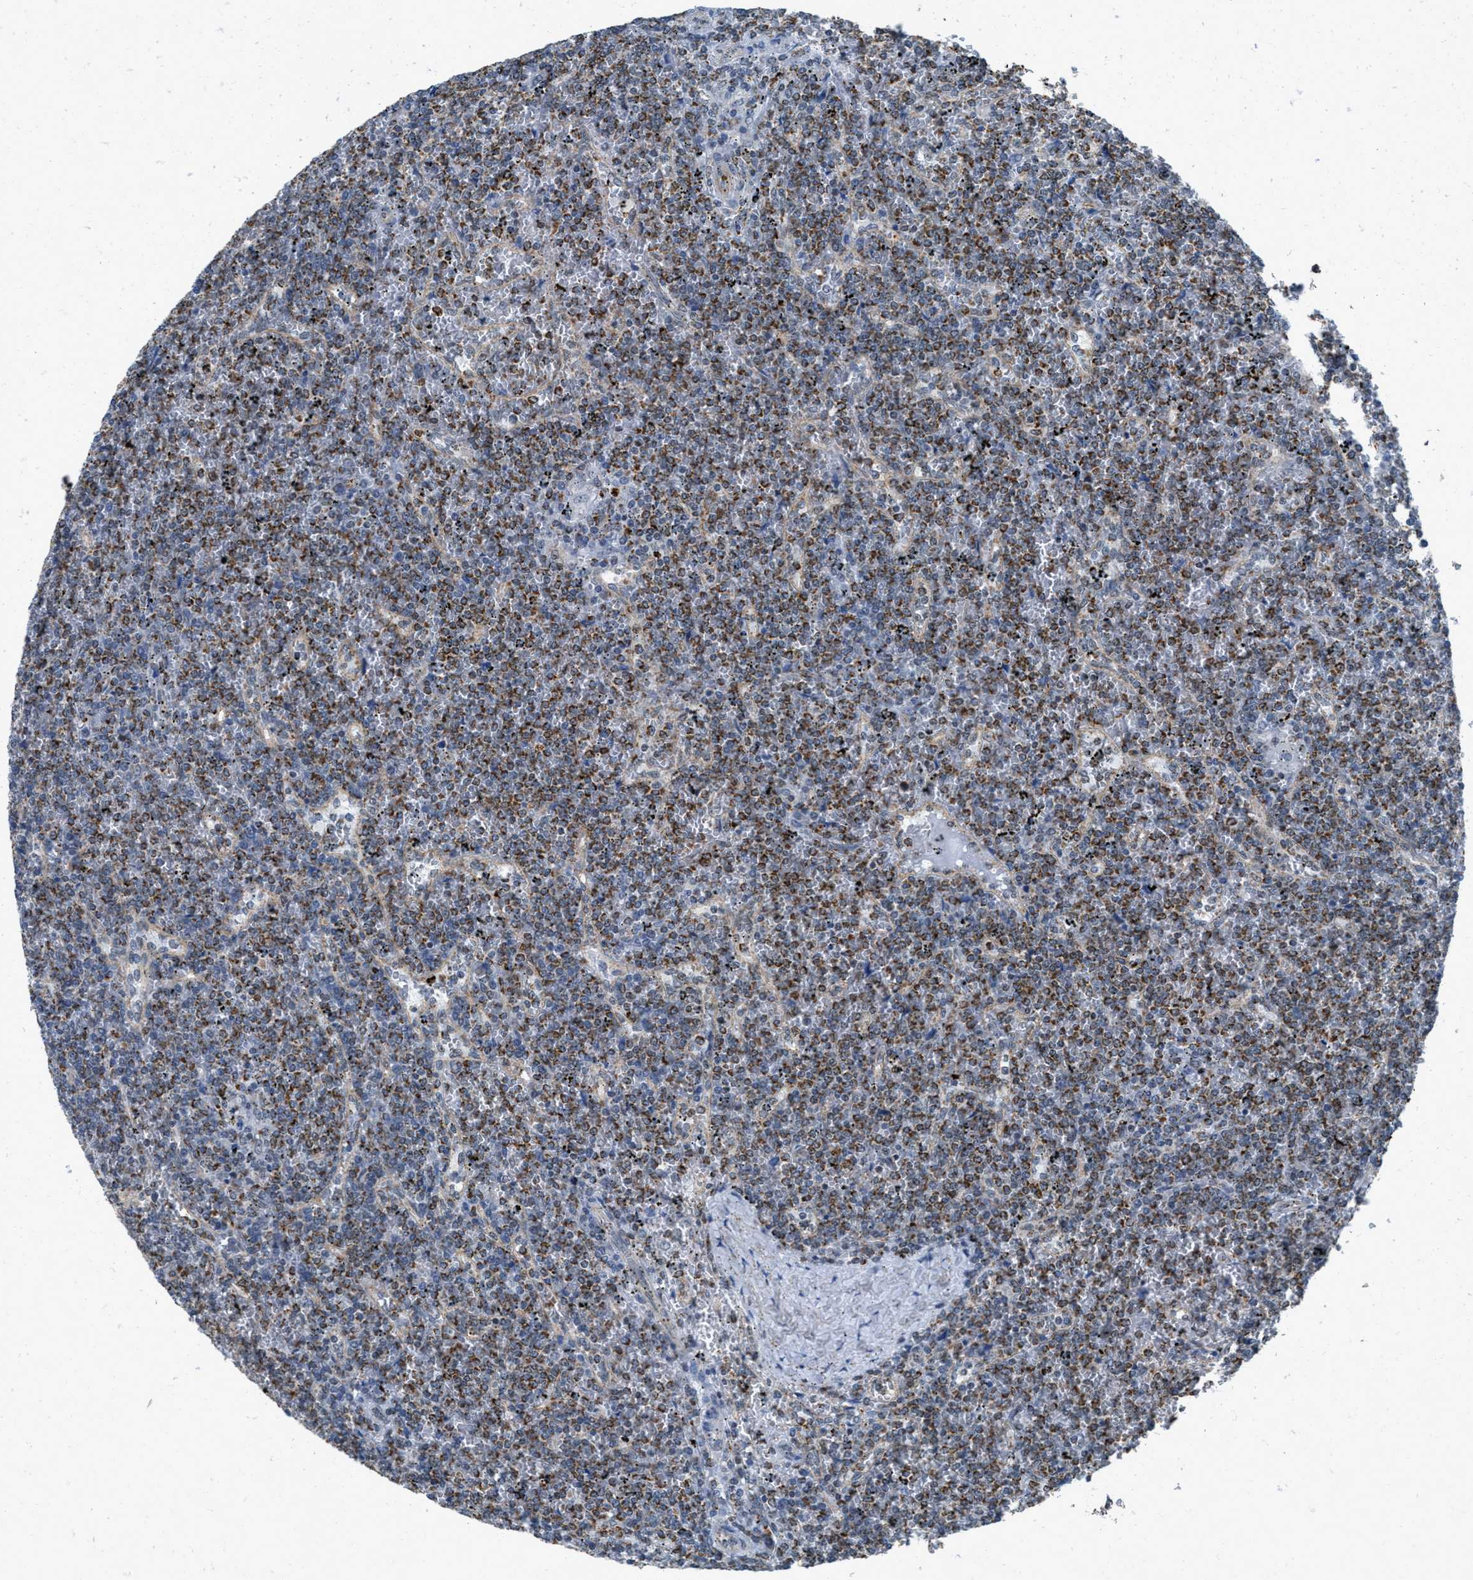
{"staining": {"intensity": "moderate", "quantity": ">75%", "location": "cytoplasmic/membranous"}, "tissue": "lymphoma", "cell_type": "Tumor cells", "image_type": "cancer", "snomed": [{"axis": "morphology", "description": "Malignant lymphoma, non-Hodgkin's type, Low grade"}, {"axis": "topography", "description": "Spleen"}], "caption": "Moderate cytoplasmic/membranous expression for a protein is seen in about >75% of tumor cells of lymphoma using immunohistochemistry.", "gene": "TOMM70", "patient": {"sex": "female", "age": 19}}